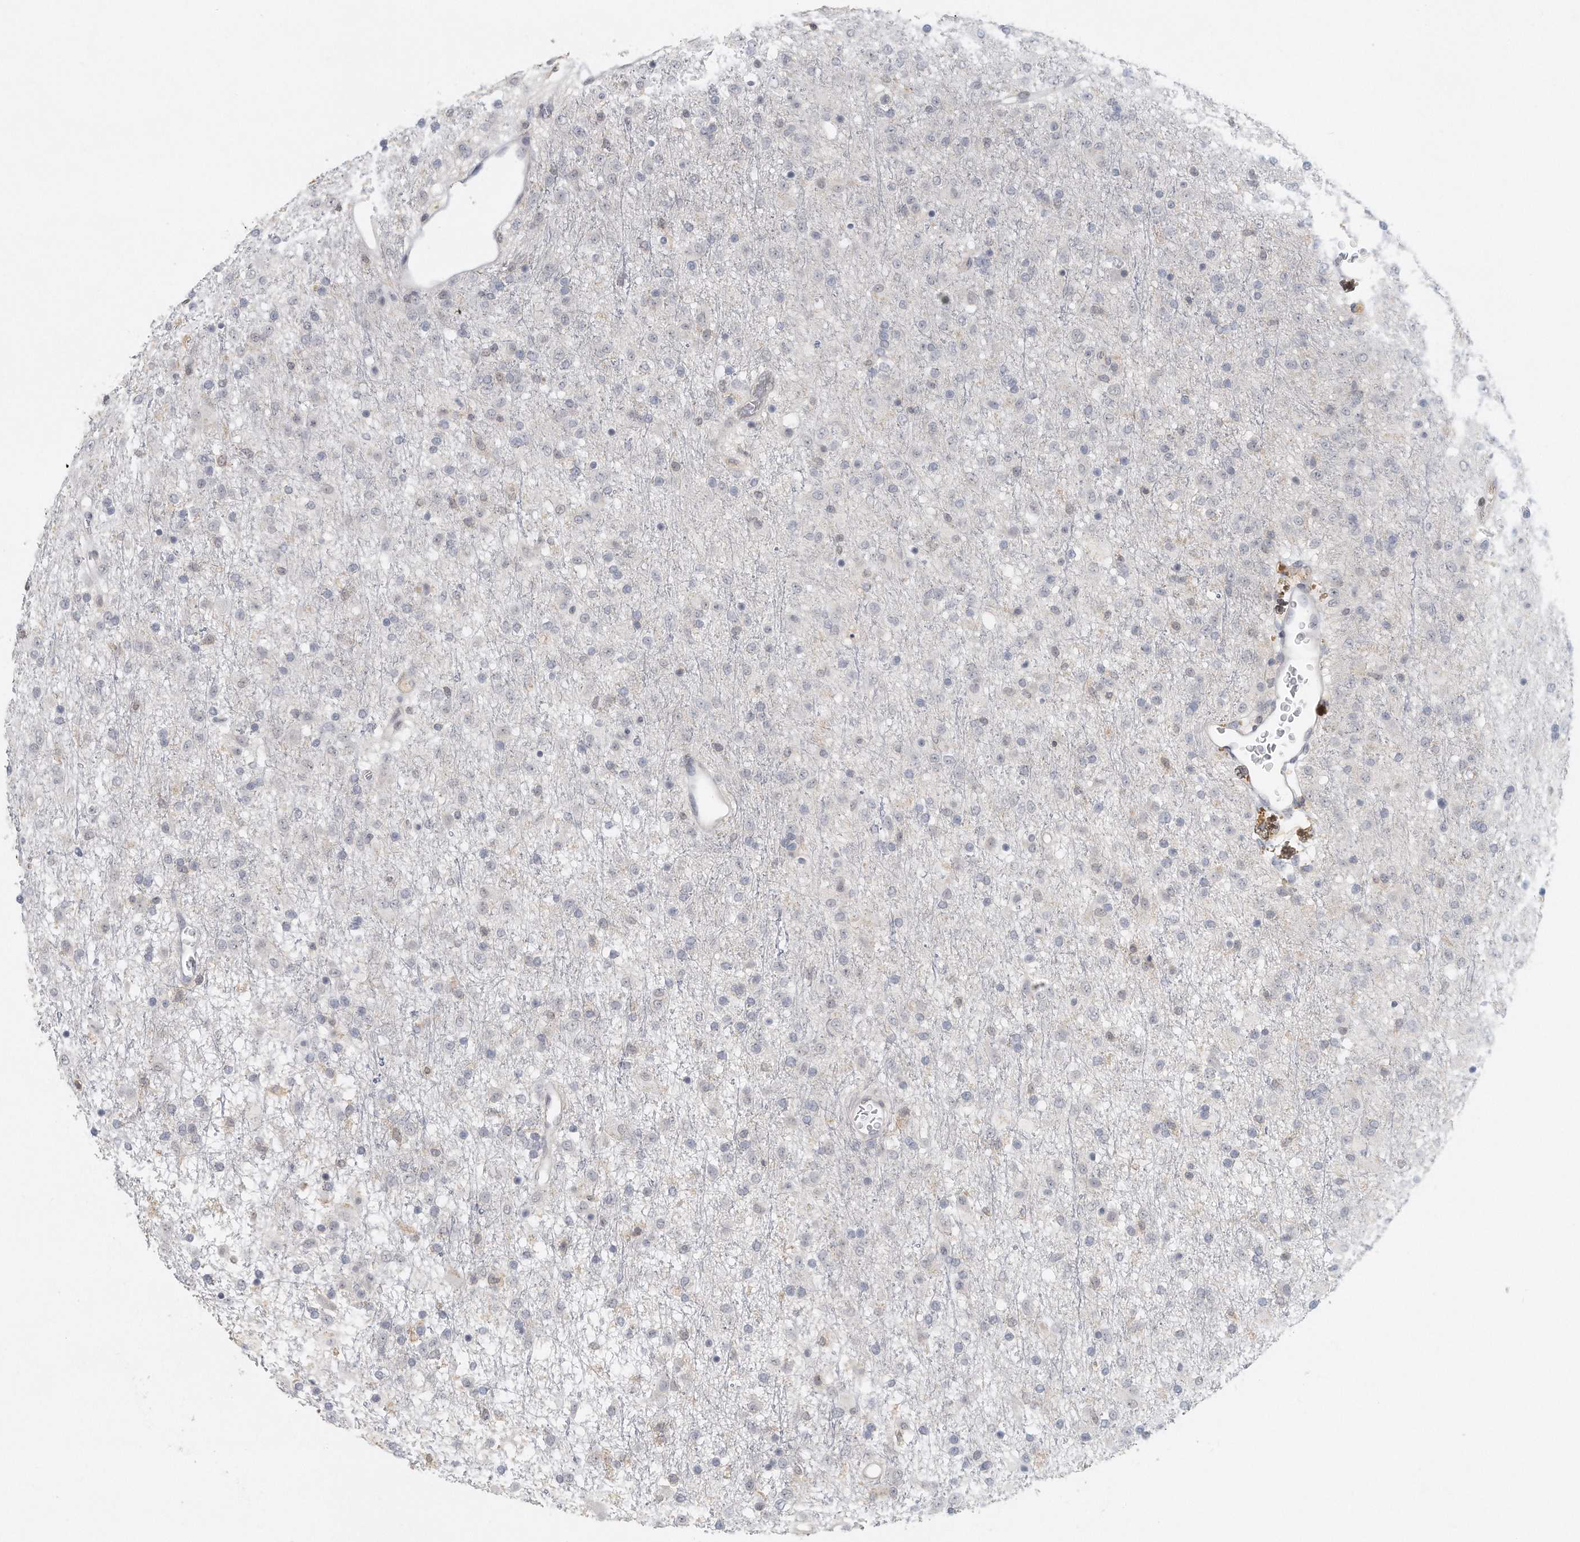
{"staining": {"intensity": "negative", "quantity": "none", "location": "none"}, "tissue": "glioma", "cell_type": "Tumor cells", "image_type": "cancer", "snomed": [{"axis": "morphology", "description": "Glioma, malignant, Low grade"}, {"axis": "topography", "description": "Brain"}], "caption": "Malignant glioma (low-grade) was stained to show a protein in brown. There is no significant positivity in tumor cells. (Stains: DAB (3,3'-diaminobenzidine) IHC with hematoxylin counter stain, Microscopy: brightfield microscopy at high magnification).", "gene": "DDX43", "patient": {"sex": "male", "age": 65}}